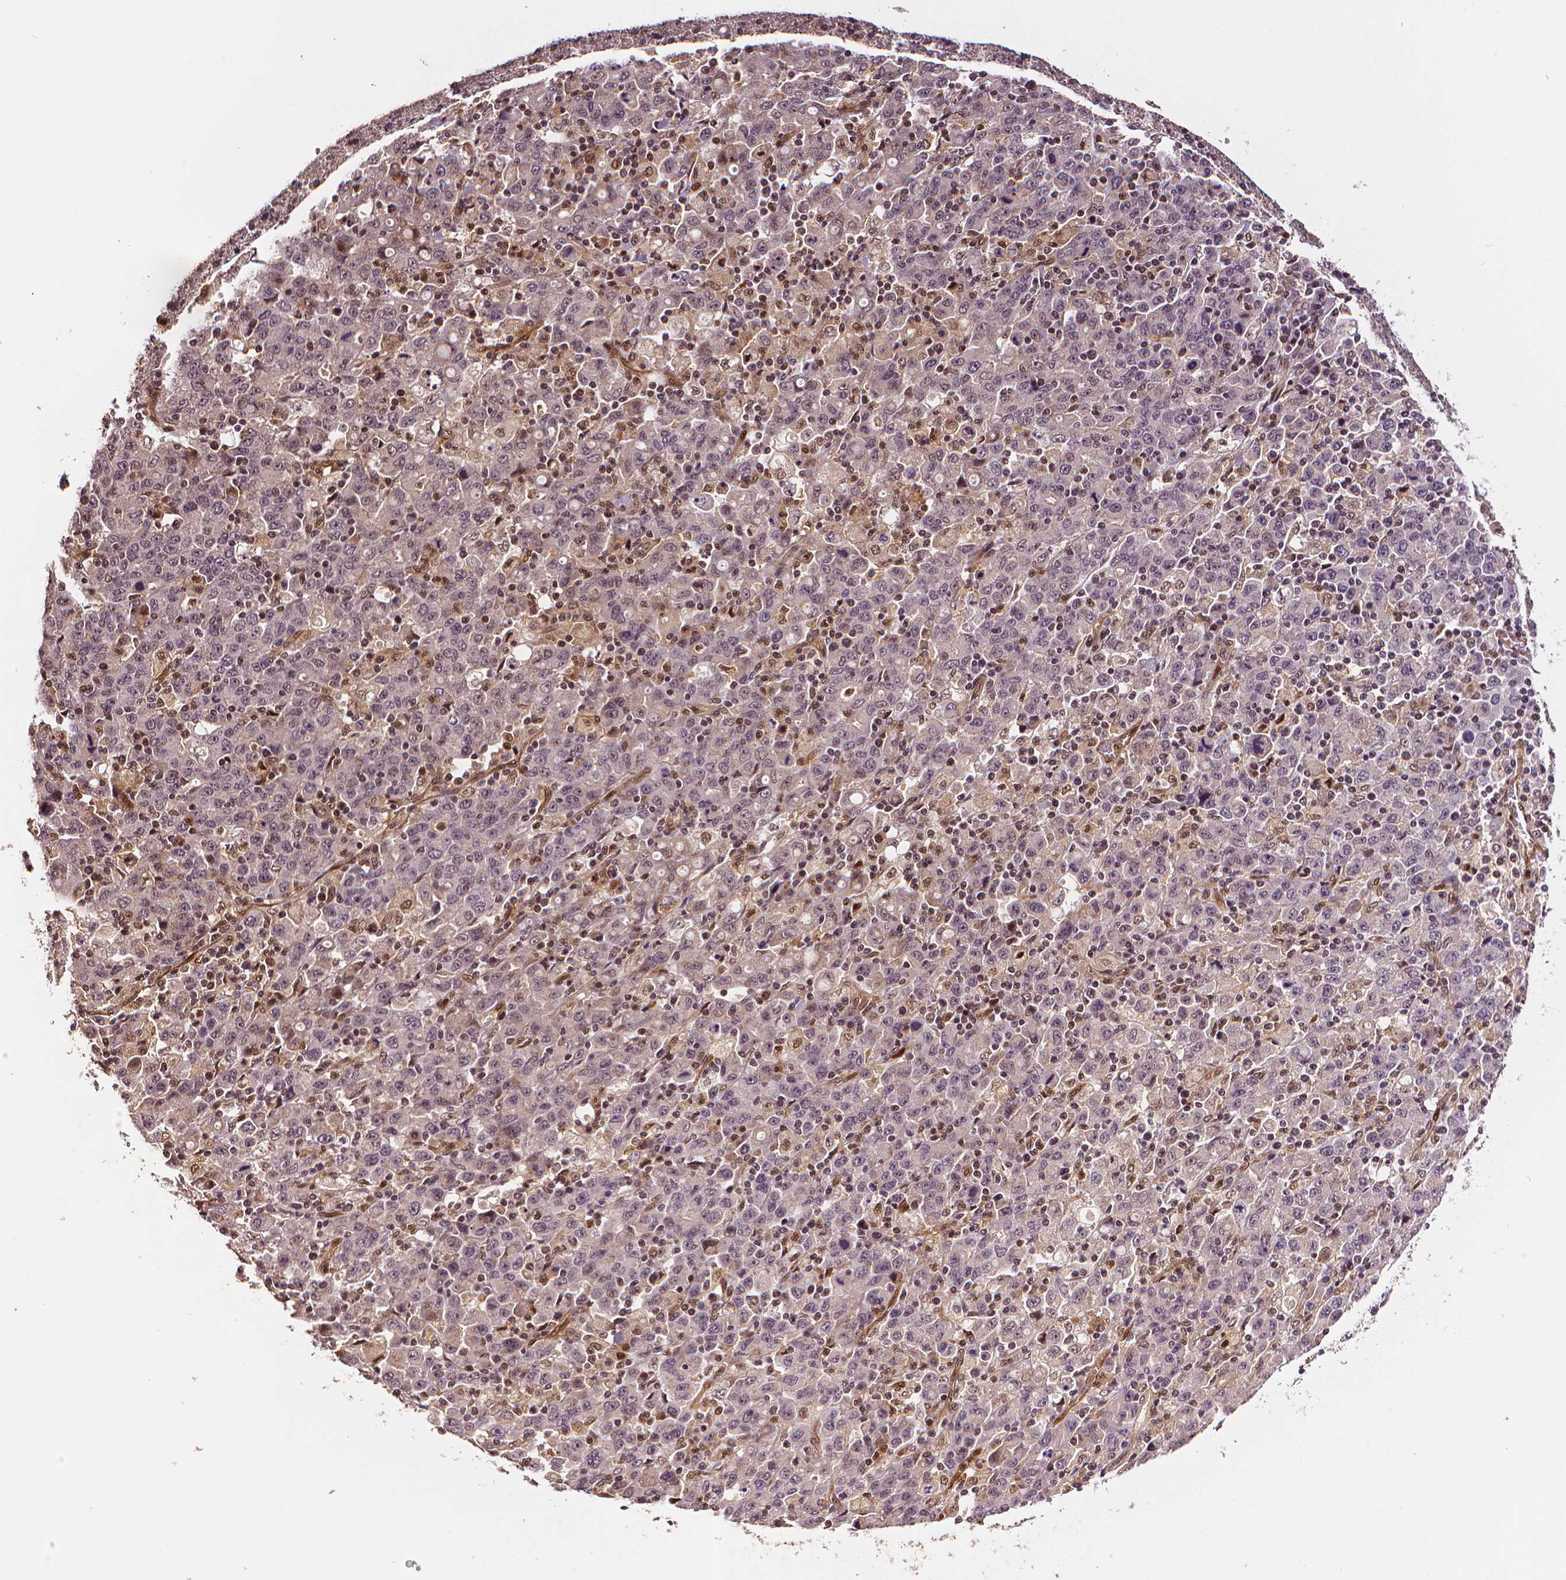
{"staining": {"intensity": "negative", "quantity": "none", "location": "none"}, "tissue": "stomach cancer", "cell_type": "Tumor cells", "image_type": "cancer", "snomed": [{"axis": "morphology", "description": "Adenocarcinoma, NOS"}, {"axis": "topography", "description": "Stomach, upper"}], "caption": "DAB (3,3'-diaminobenzidine) immunohistochemical staining of human stomach cancer displays no significant staining in tumor cells. (Immunohistochemistry (ihc), brightfield microscopy, high magnification).", "gene": "STAT3", "patient": {"sex": "male", "age": 69}}